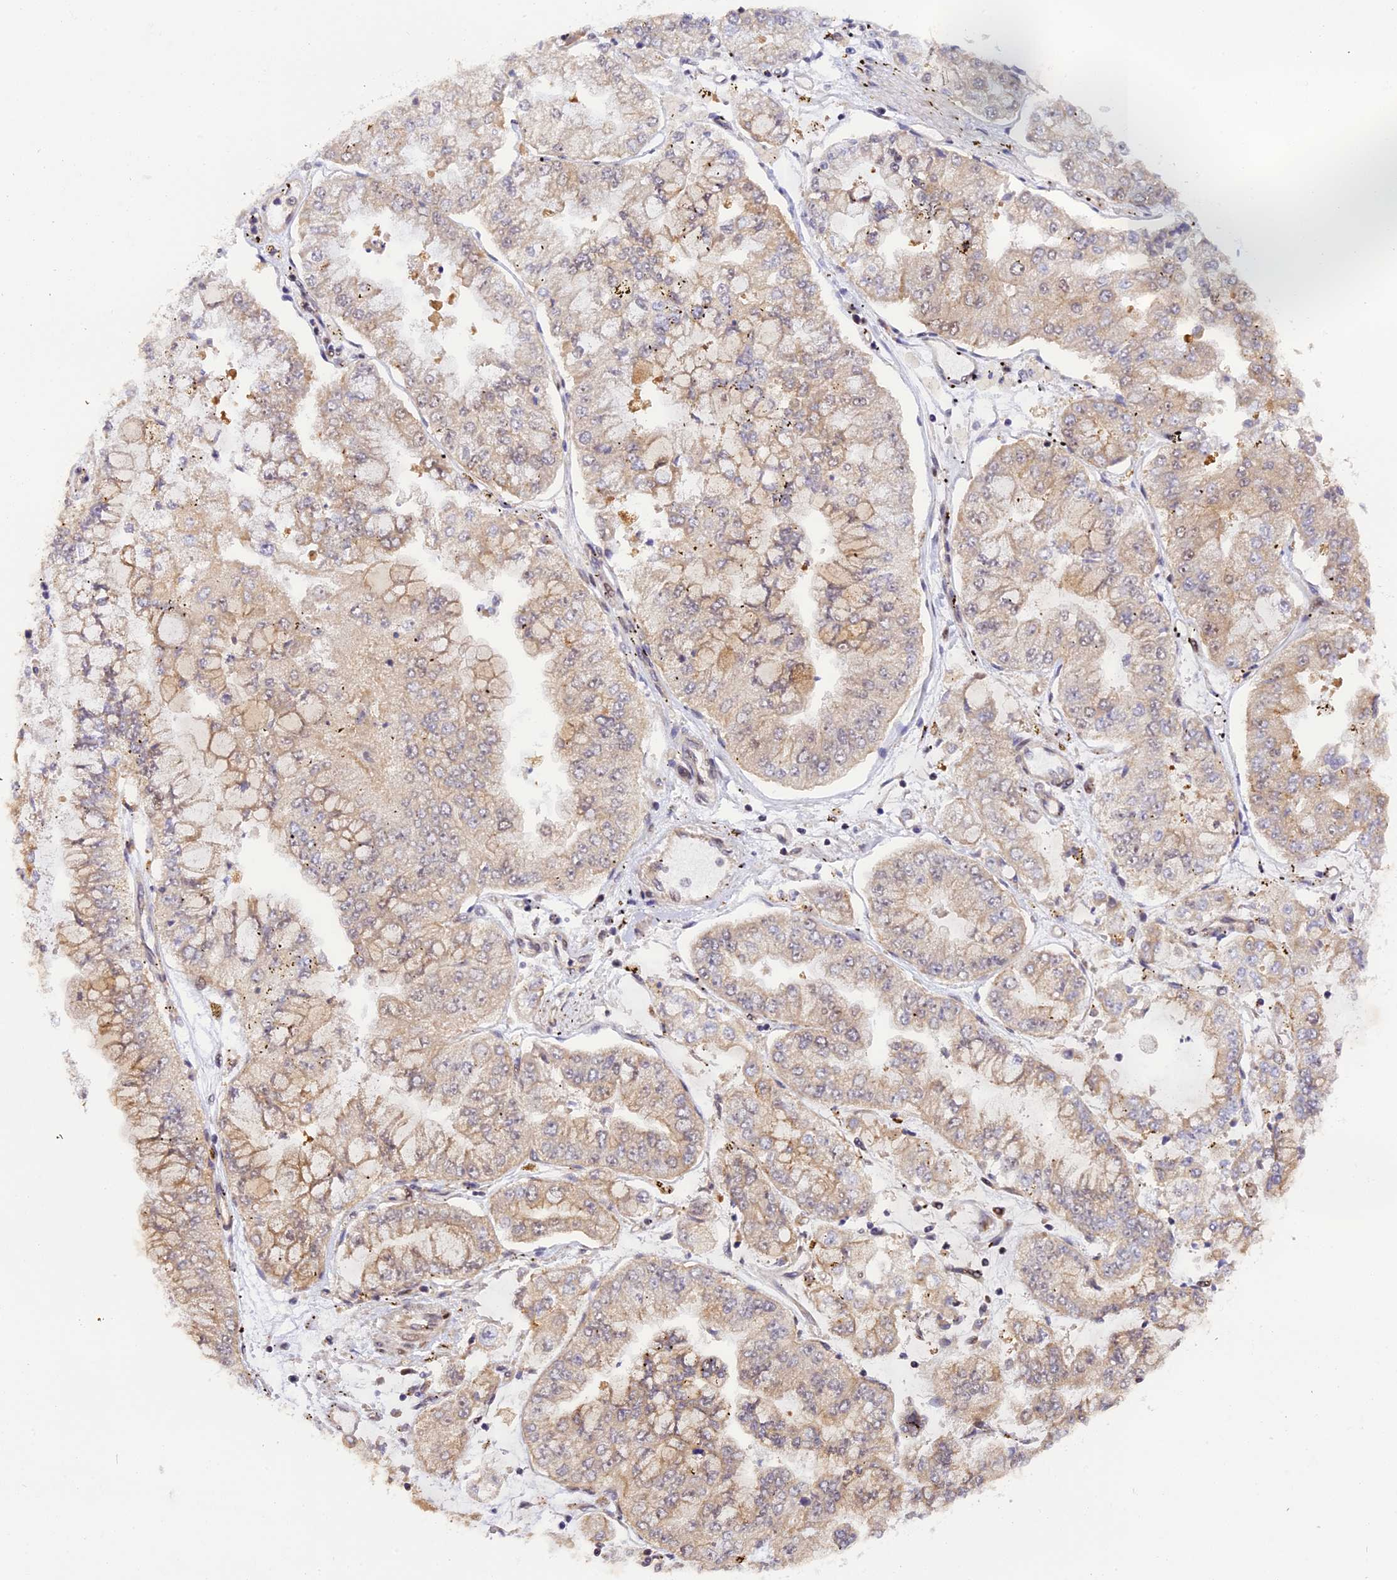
{"staining": {"intensity": "weak", "quantity": "25%-75%", "location": "cytoplasmic/membranous"}, "tissue": "stomach cancer", "cell_type": "Tumor cells", "image_type": "cancer", "snomed": [{"axis": "morphology", "description": "Adenocarcinoma, NOS"}, {"axis": "topography", "description": "Stomach"}], "caption": "Immunohistochemistry micrograph of human stomach cancer stained for a protein (brown), which reveals low levels of weak cytoplasmic/membranous positivity in approximately 25%-75% of tumor cells.", "gene": "SAMD4A", "patient": {"sex": "male", "age": 76}}